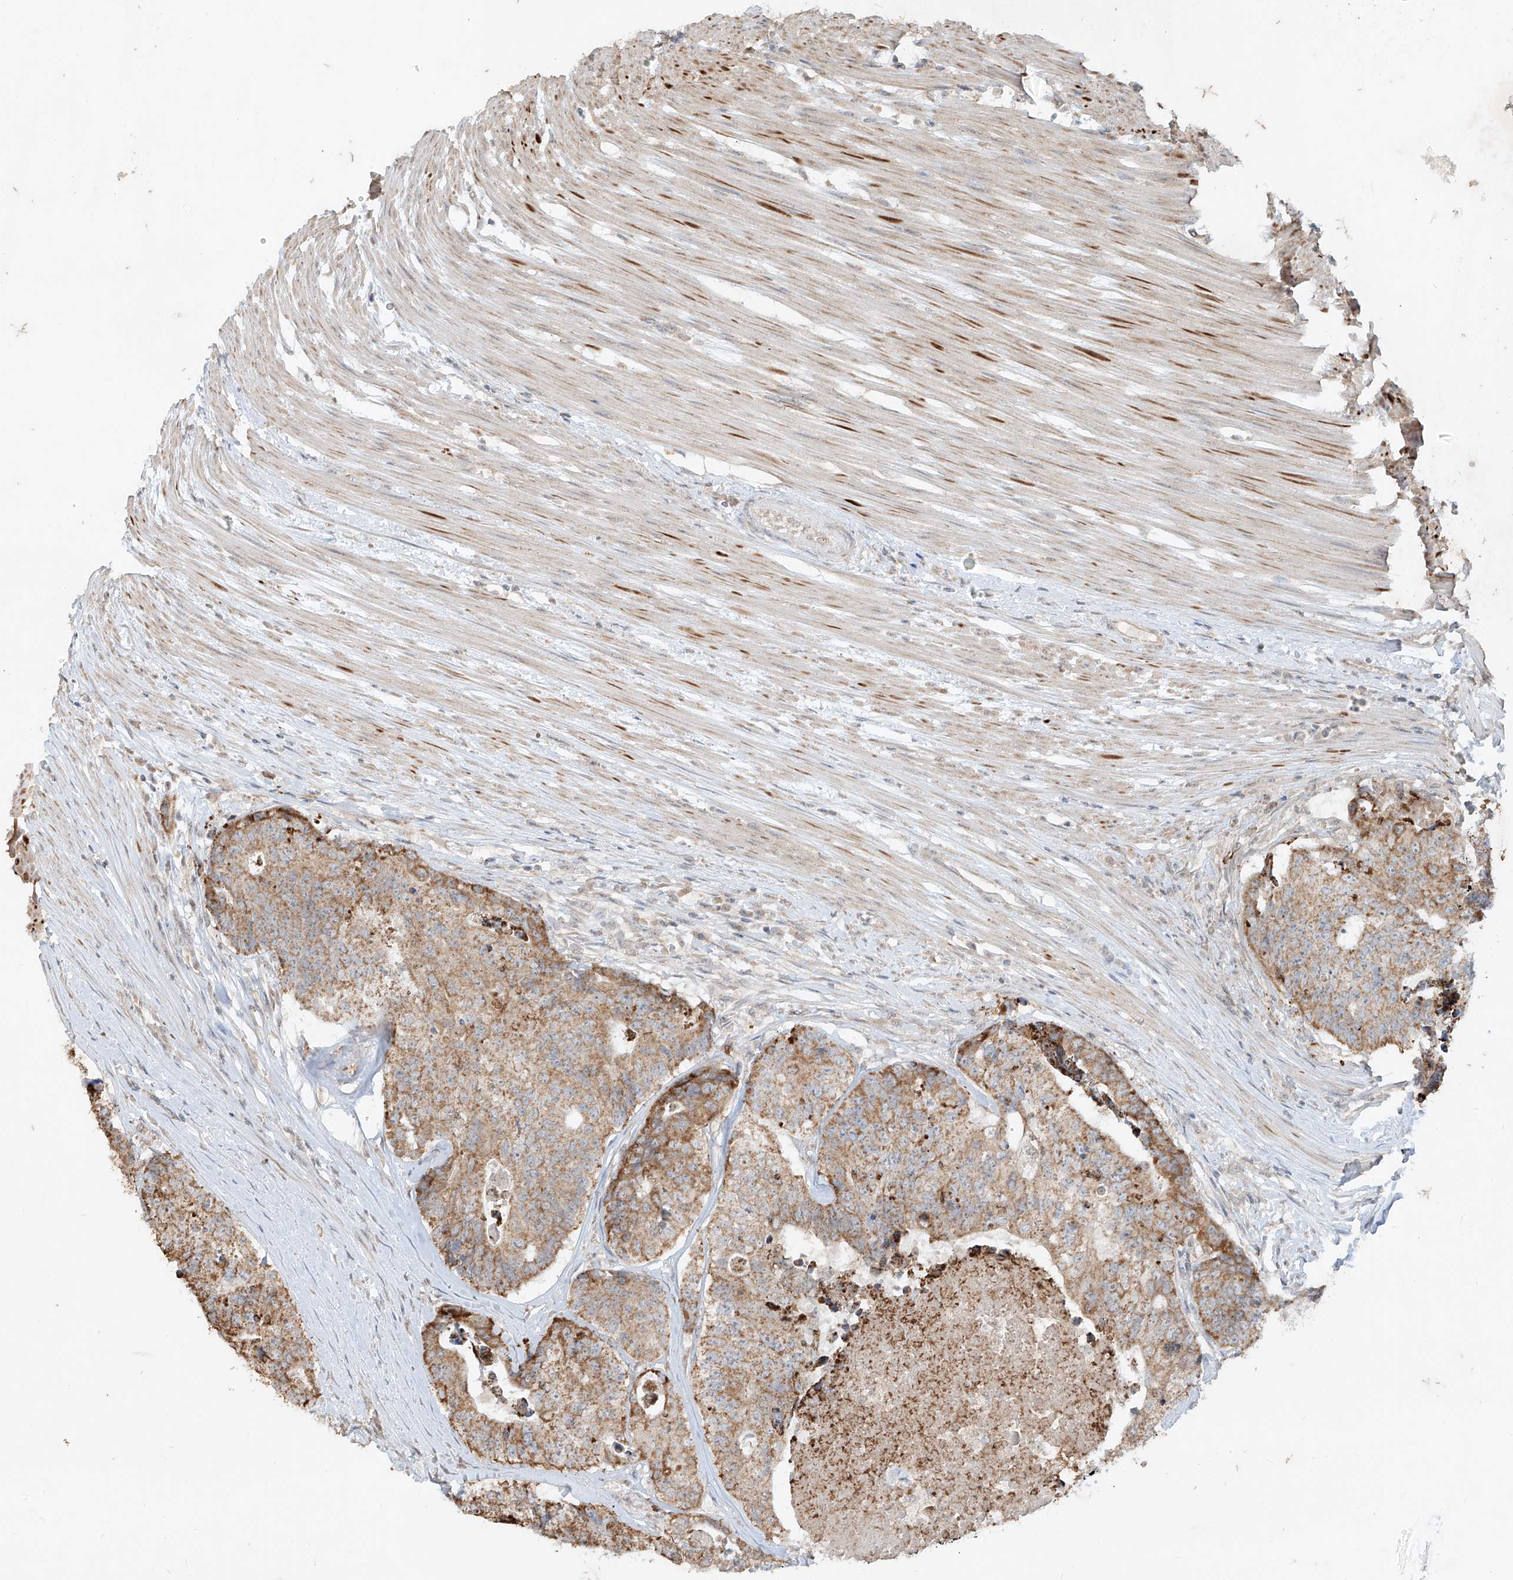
{"staining": {"intensity": "moderate", "quantity": ">75%", "location": "cytoplasmic/membranous"}, "tissue": "colorectal cancer", "cell_type": "Tumor cells", "image_type": "cancer", "snomed": [{"axis": "morphology", "description": "Adenocarcinoma, NOS"}, {"axis": "topography", "description": "Colon"}], "caption": "A medium amount of moderate cytoplasmic/membranous staining is present in about >75% of tumor cells in colorectal cancer (adenocarcinoma) tissue. The staining is performed using DAB brown chromogen to label protein expression. The nuclei are counter-stained blue using hematoxylin.", "gene": "MTUS2", "patient": {"sex": "female", "age": 67}}